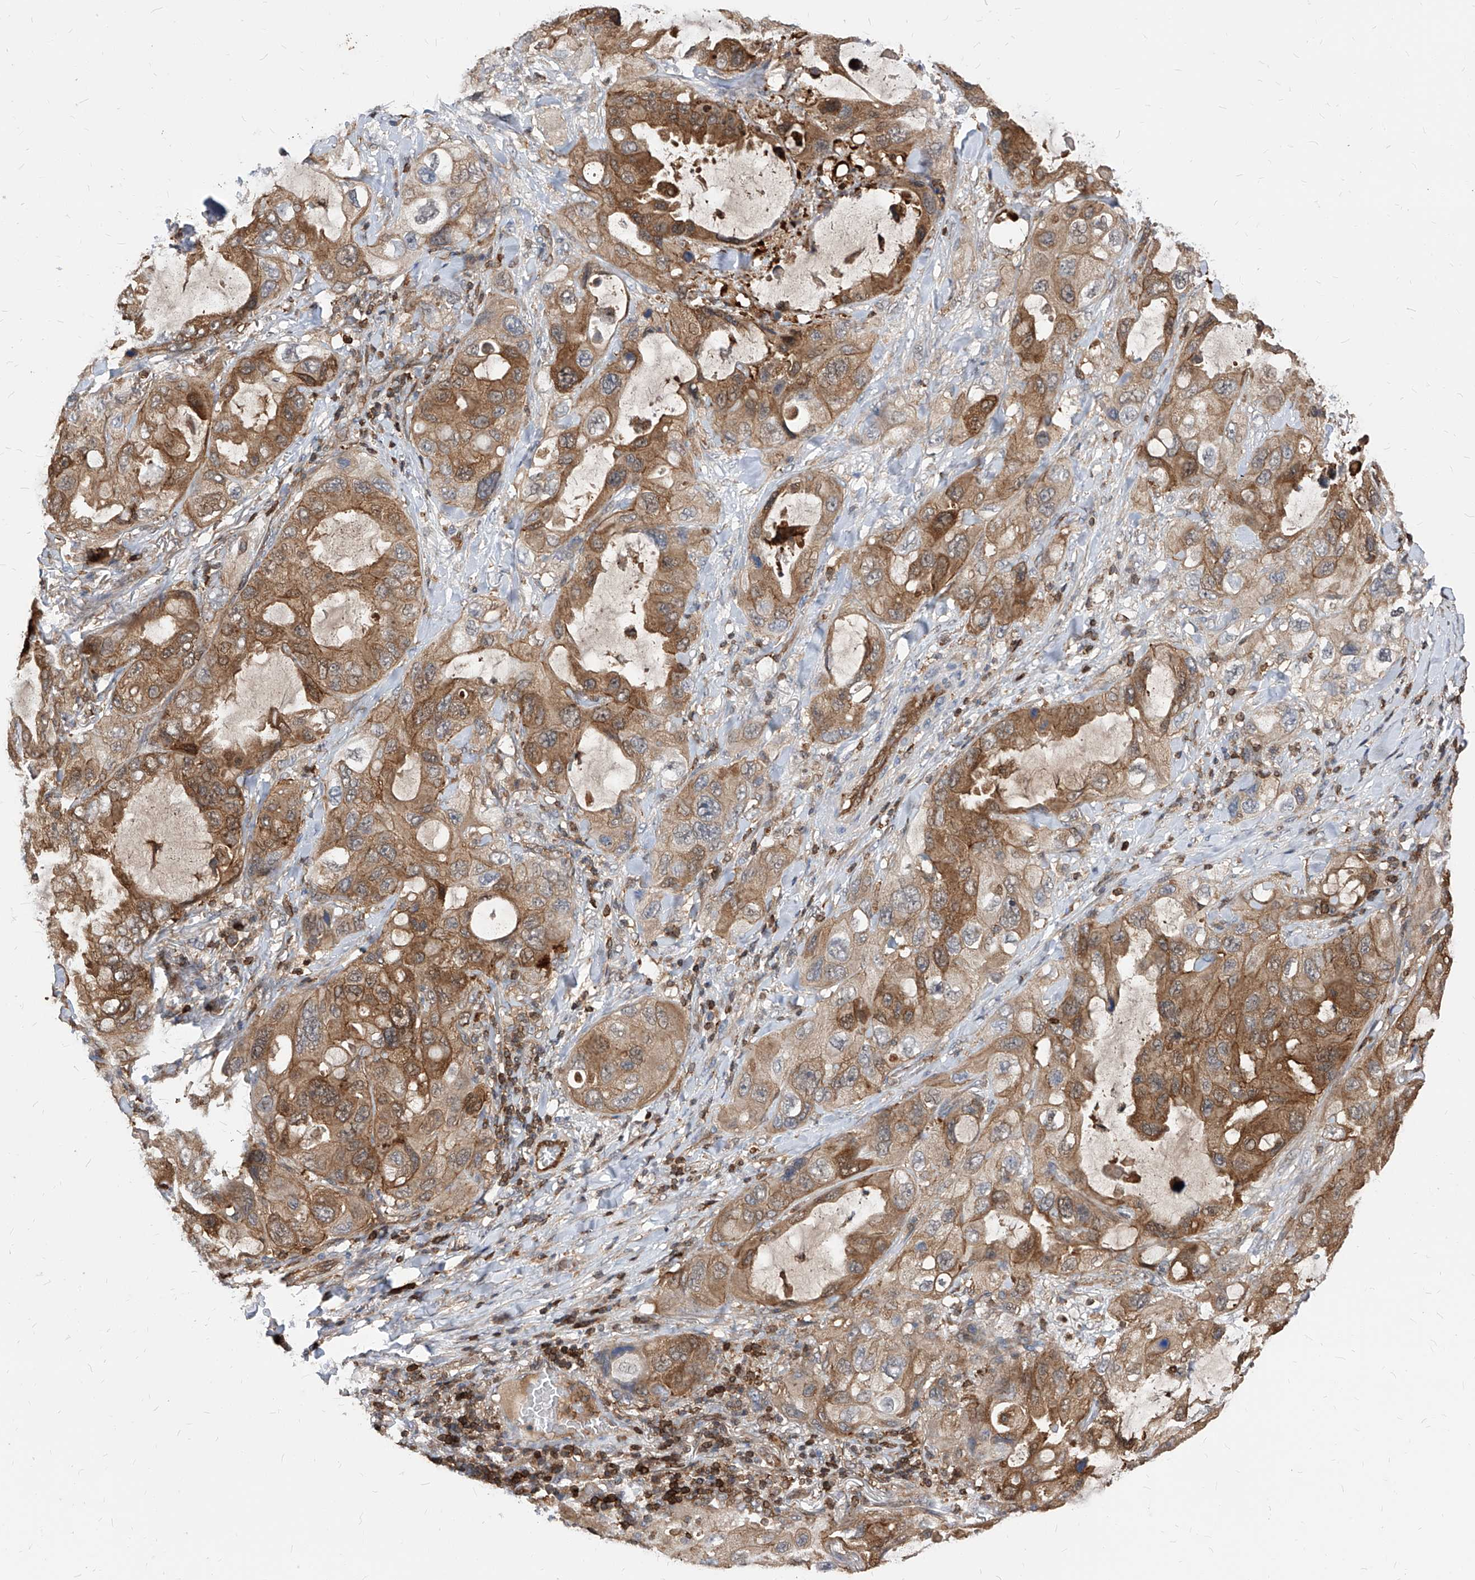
{"staining": {"intensity": "moderate", "quantity": ">75%", "location": "cytoplasmic/membranous"}, "tissue": "lung cancer", "cell_type": "Tumor cells", "image_type": "cancer", "snomed": [{"axis": "morphology", "description": "Squamous cell carcinoma, NOS"}, {"axis": "topography", "description": "Lung"}], "caption": "Lung squamous cell carcinoma stained with immunohistochemistry reveals moderate cytoplasmic/membranous staining in about >75% of tumor cells.", "gene": "ABRACL", "patient": {"sex": "female", "age": 73}}